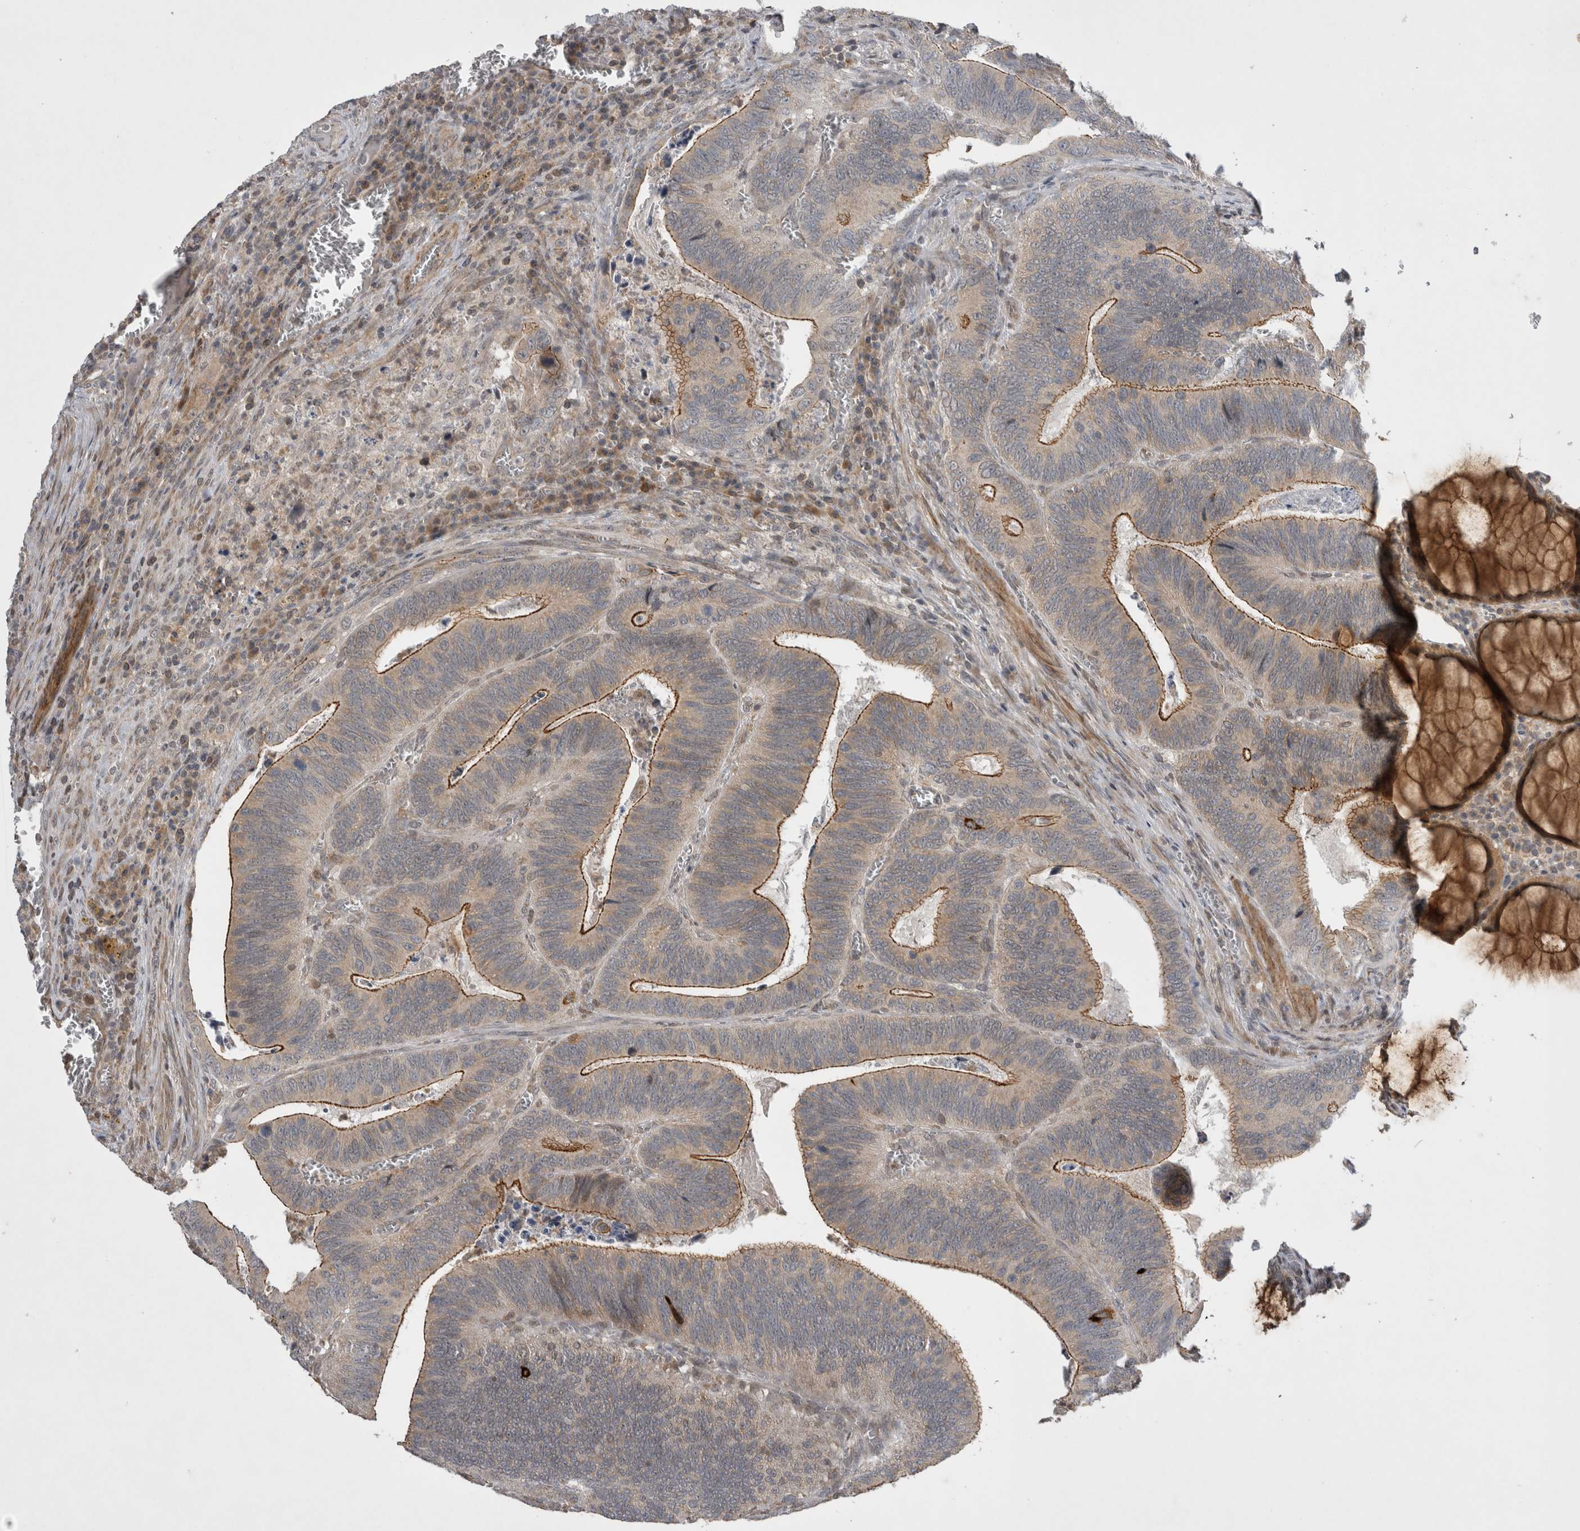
{"staining": {"intensity": "moderate", "quantity": "25%-75%", "location": "cytoplasmic/membranous"}, "tissue": "colorectal cancer", "cell_type": "Tumor cells", "image_type": "cancer", "snomed": [{"axis": "morphology", "description": "Inflammation, NOS"}, {"axis": "morphology", "description": "Adenocarcinoma, NOS"}, {"axis": "topography", "description": "Colon"}], "caption": "Tumor cells reveal medium levels of moderate cytoplasmic/membranous positivity in approximately 25%-75% of cells in human adenocarcinoma (colorectal).", "gene": "KCNIP1", "patient": {"sex": "male", "age": 72}}